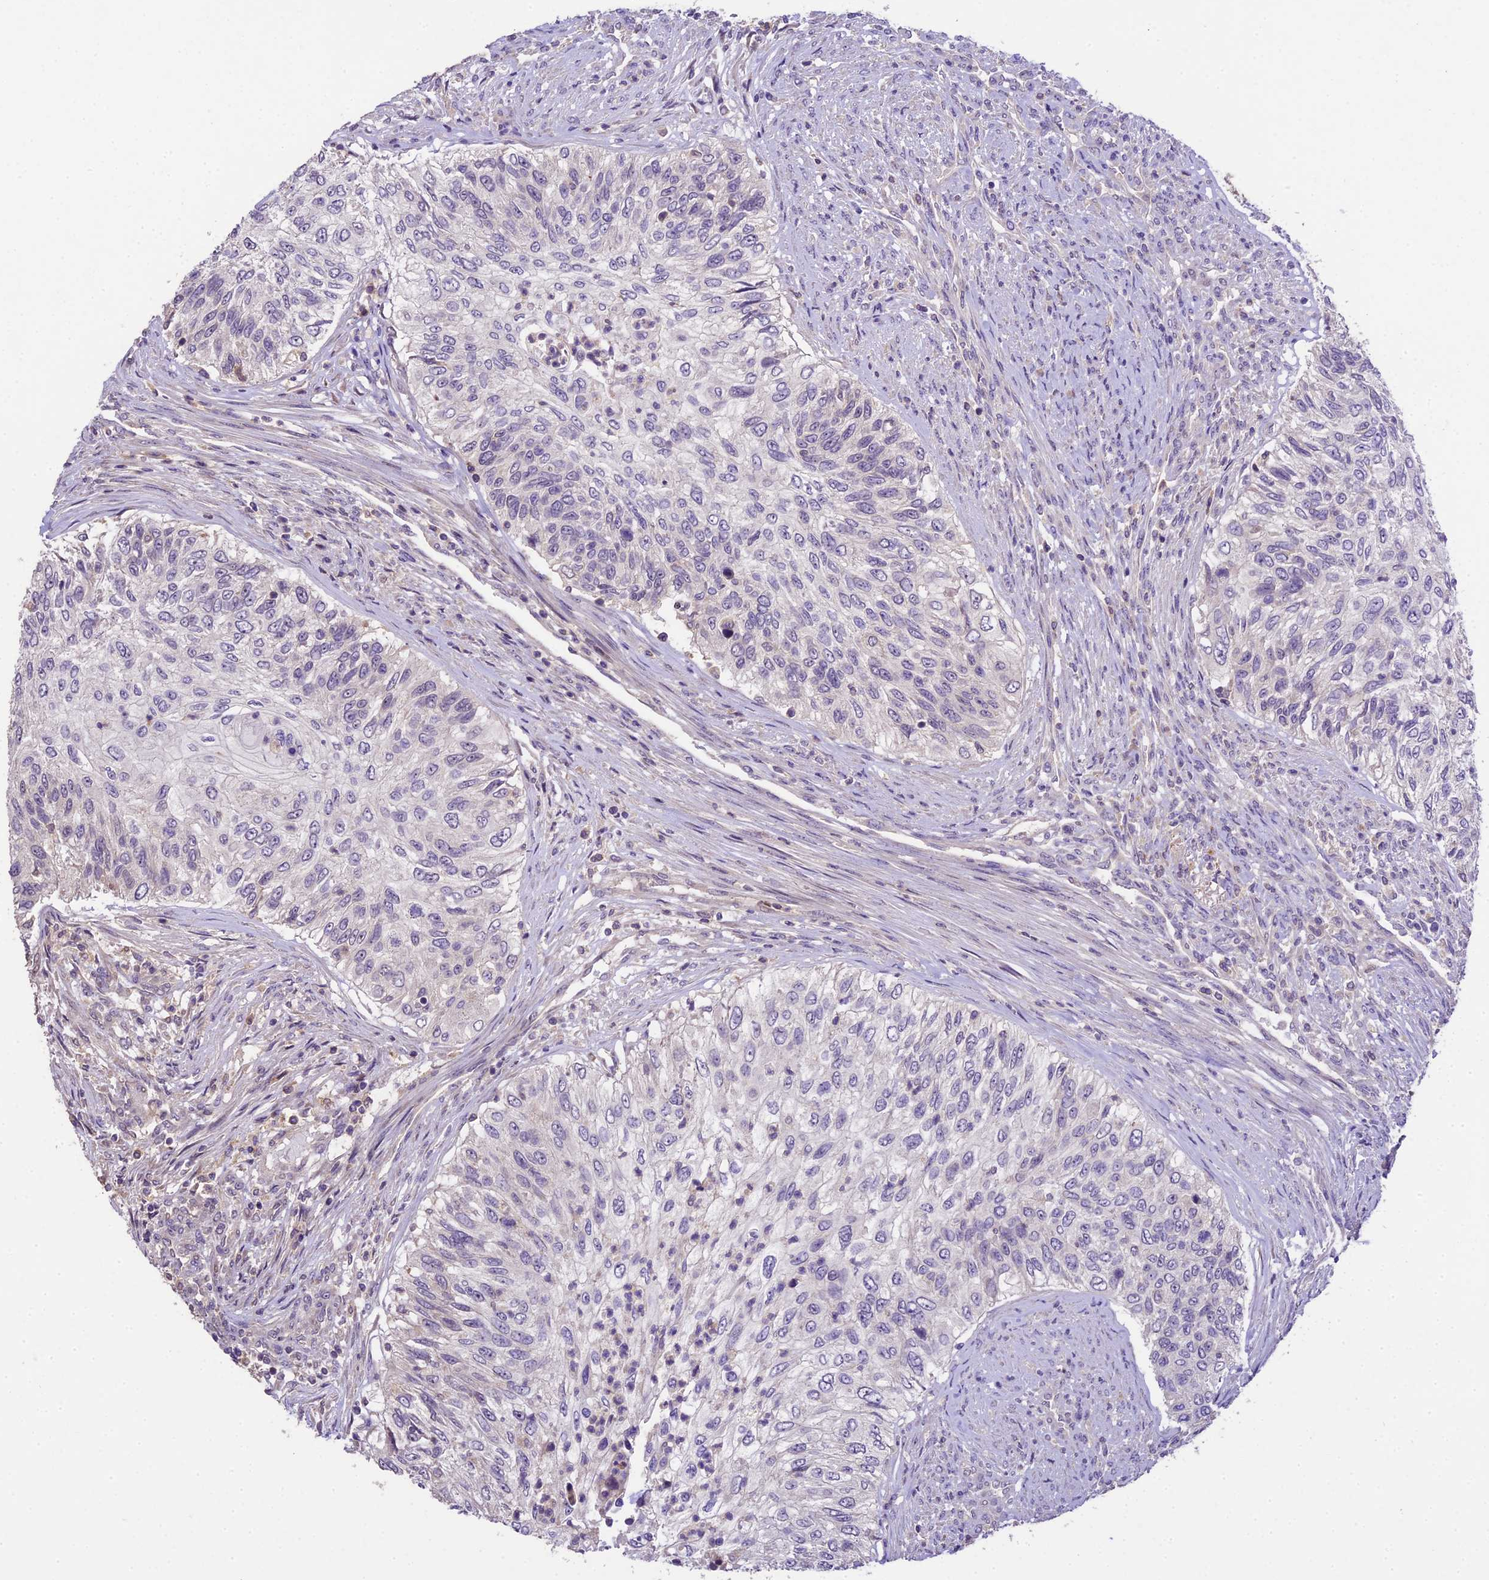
{"staining": {"intensity": "negative", "quantity": "none", "location": "none"}, "tissue": "urothelial cancer", "cell_type": "Tumor cells", "image_type": "cancer", "snomed": [{"axis": "morphology", "description": "Urothelial carcinoma, High grade"}, {"axis": "topography", "description": "Urinary bladder"}], "caption": "Tumor cells are negative for brown protein staining in urothelial carcinoma (high-grade).", "gene": "DGKH", "patient": {"sex": "female", "age": 60}}